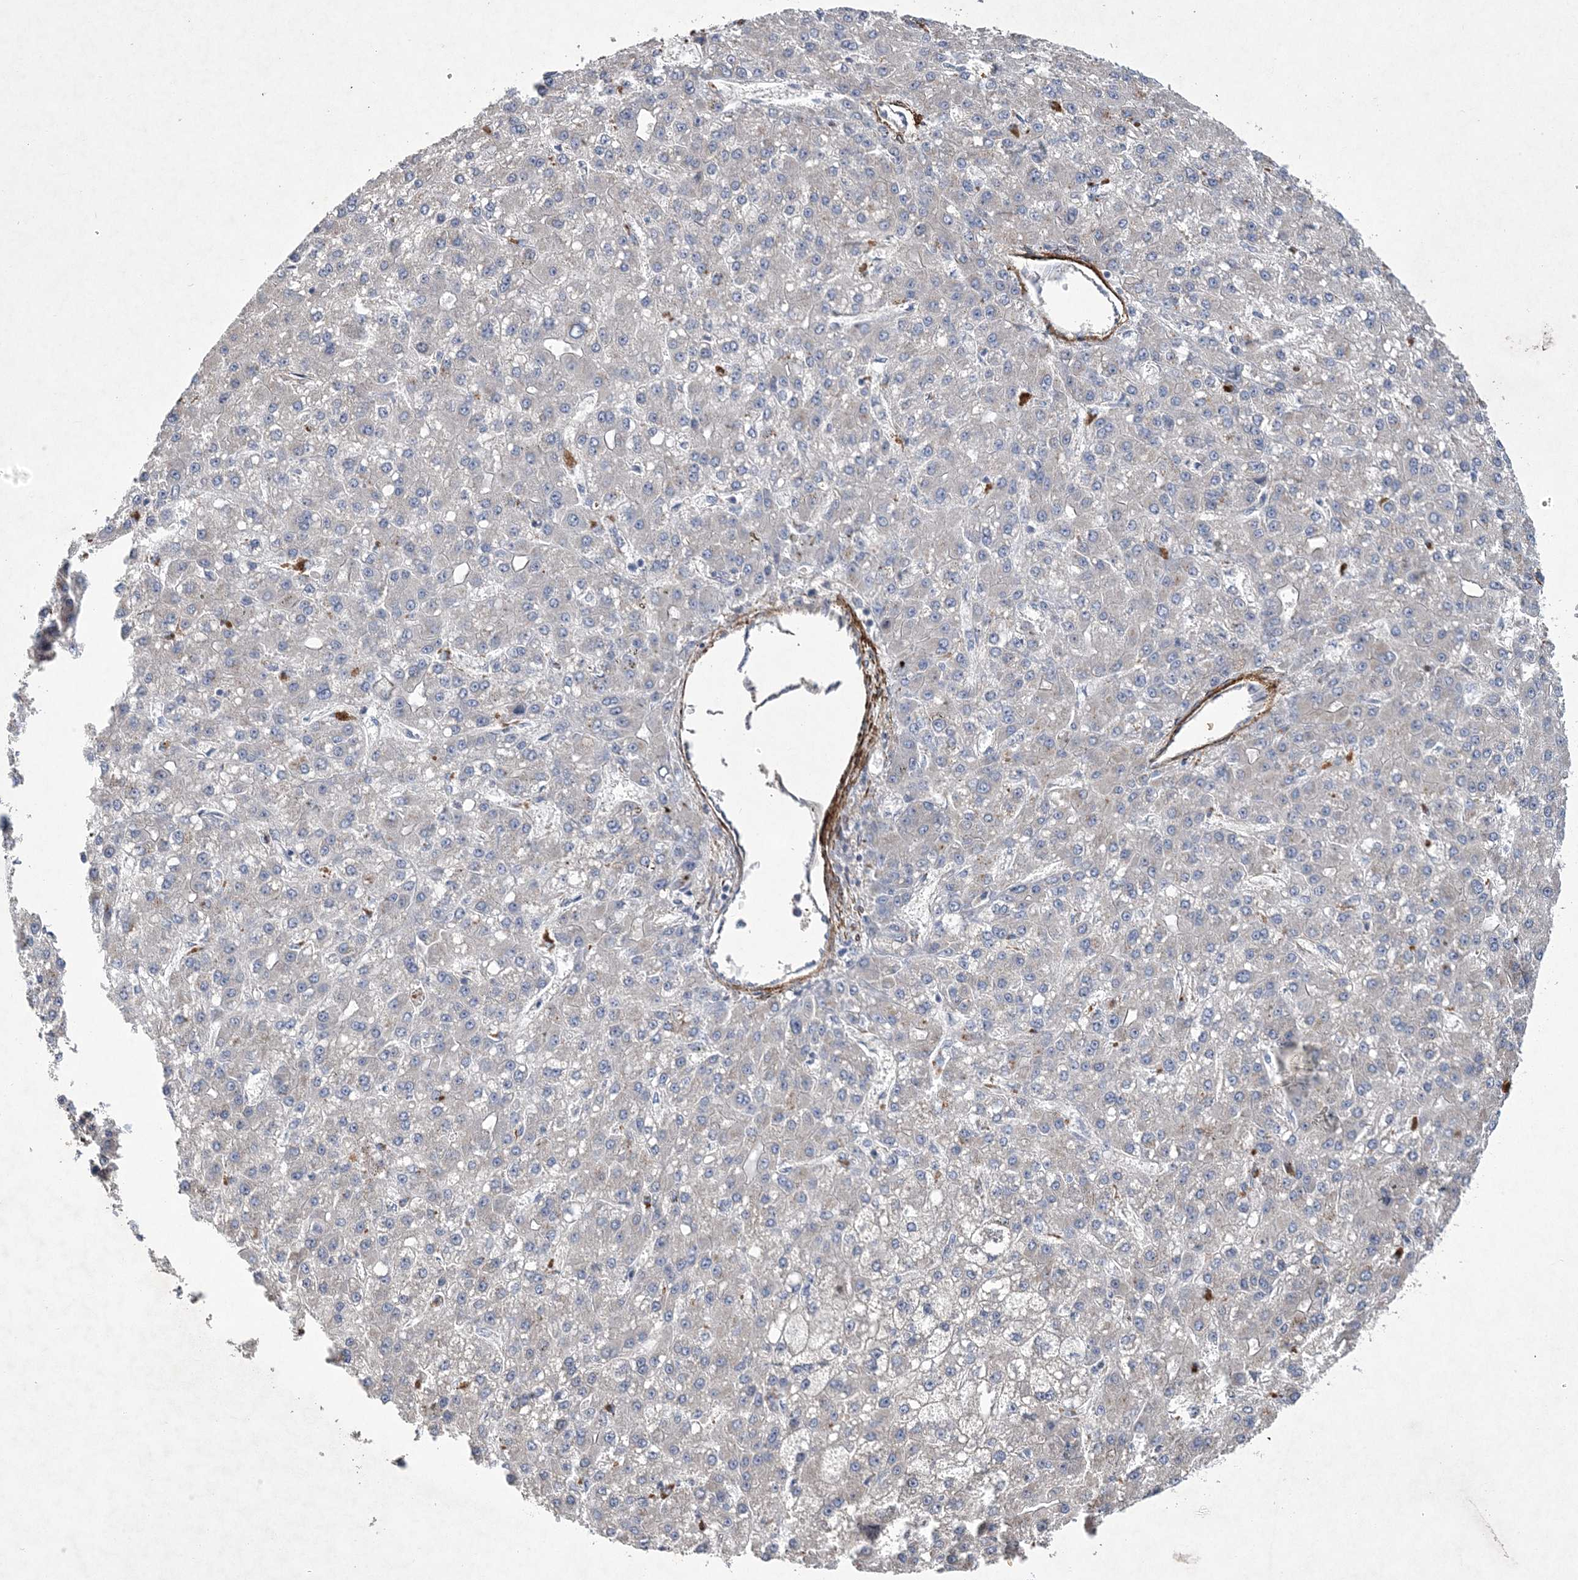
{"staining": {"intensity": "negative", "quantity": "none", "location": "none"}, "tissue": "liver cancer", "cell_type": "Tumor cells", "image_type": "cancer", "snomed": [{"axis": "morphology", "description": "Carcinoma, Hepatocellular, NOS"}, {"axis": "topography", "description": "Liver"}], "caption": "High magnification brightfield microscopy of liver cancer stained with DAB (brown) and counterstained with hematoxylin (blue): tumor cells show no significant expression.", "gene": "ARSJ", "patient": {"sex": "male", "age": 67}}